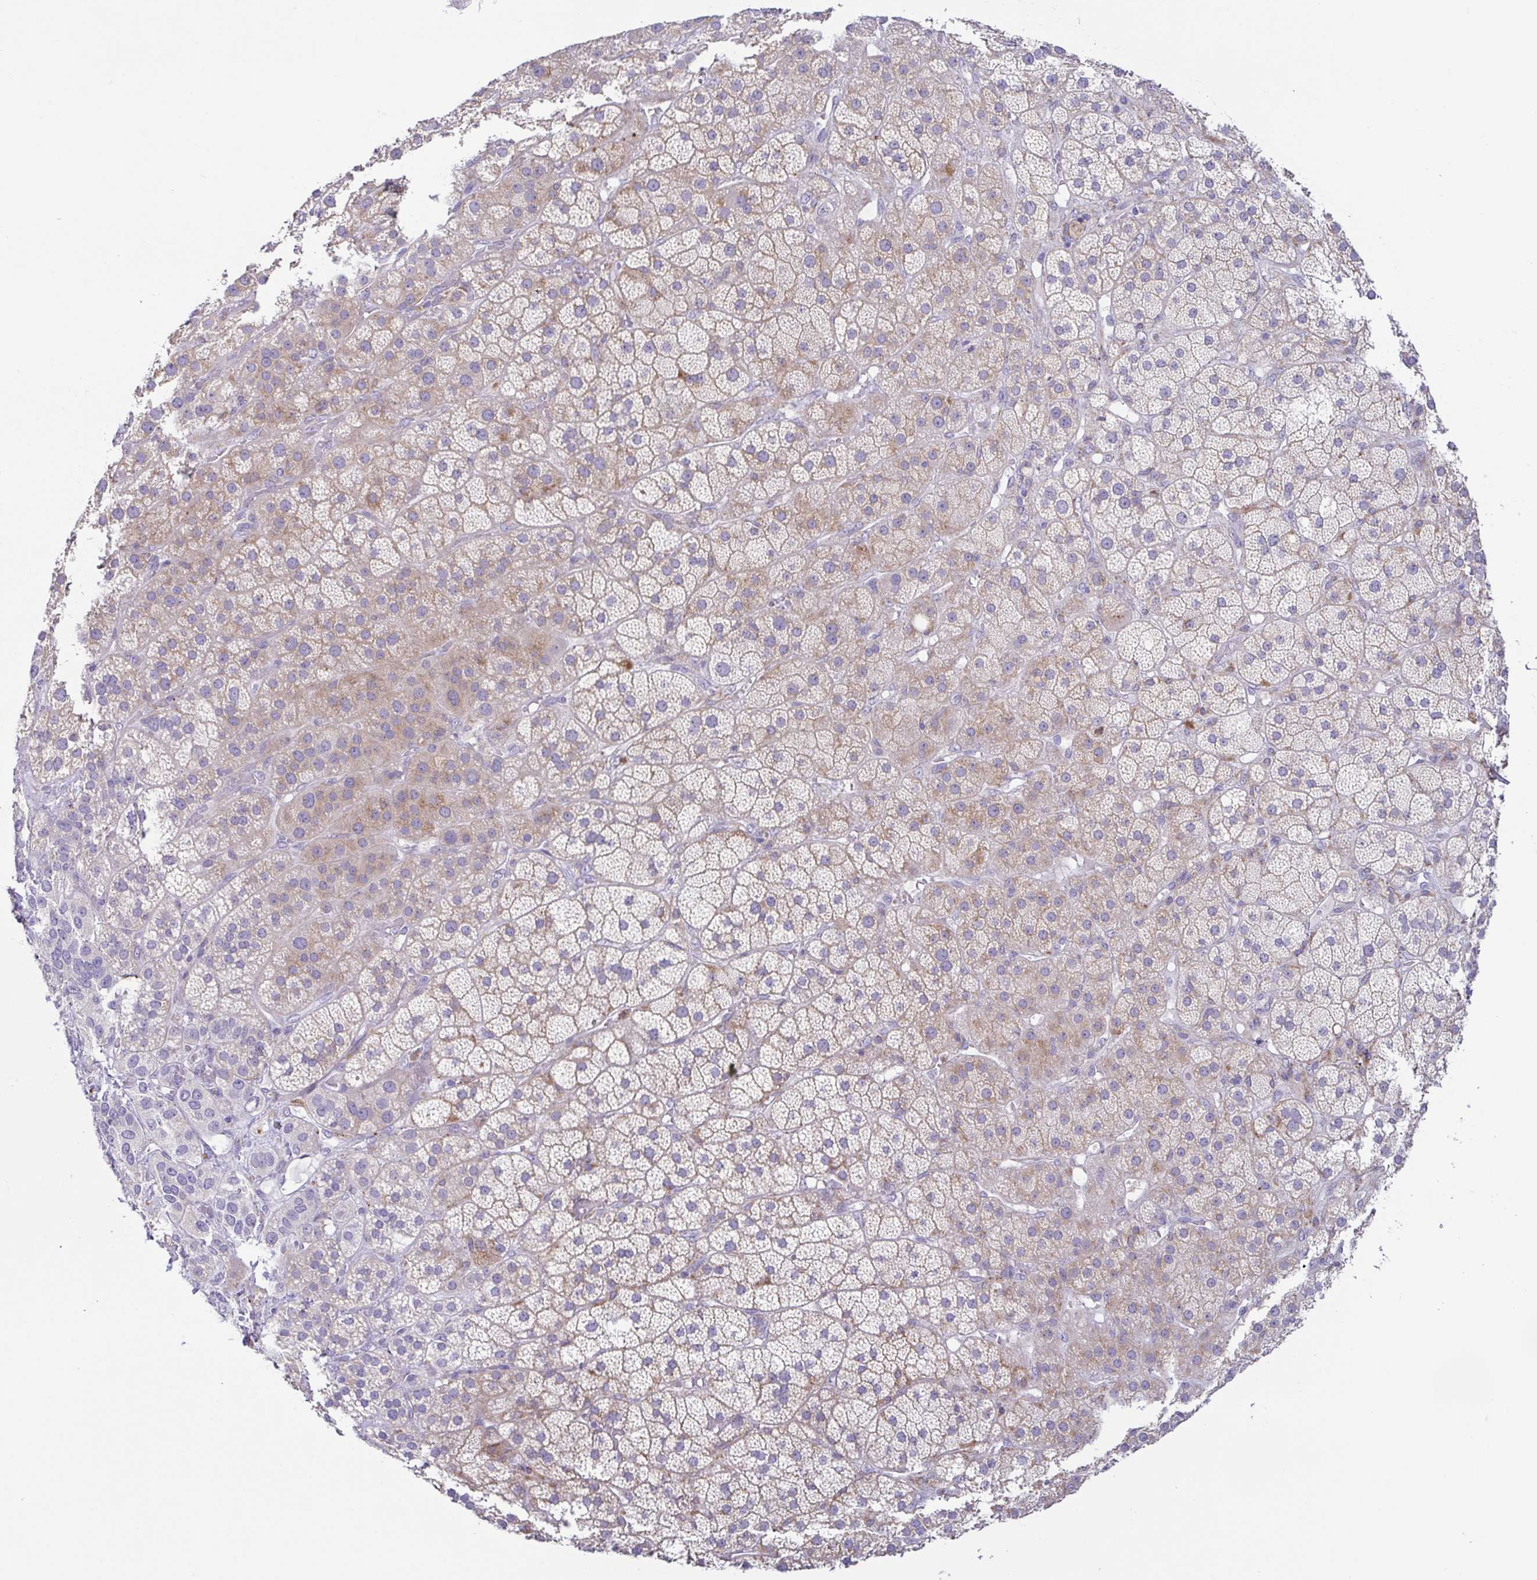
{"staining": {"intensity": "moderate", "quantity": "25%-75%", "location": "cytoplasmic/membranous"}, "tissue": "adrenal gland", "cell_type": "Glandular cells", "image_type": "normal", "snomed": [{"axis": "morphology", "description": "Normal tissue, NOS"}, {"axis": "topography", "description": "Adrenal gland"}], "caption": "About 25%-75% of glandular cells in benign adrenal gland show moderate cytoplasmic/membranous protein expression as visualized by brown immunohistochemical staining.", "gene": "ATP6V1G2", "patient": {"sex": "male", "age": 57}}